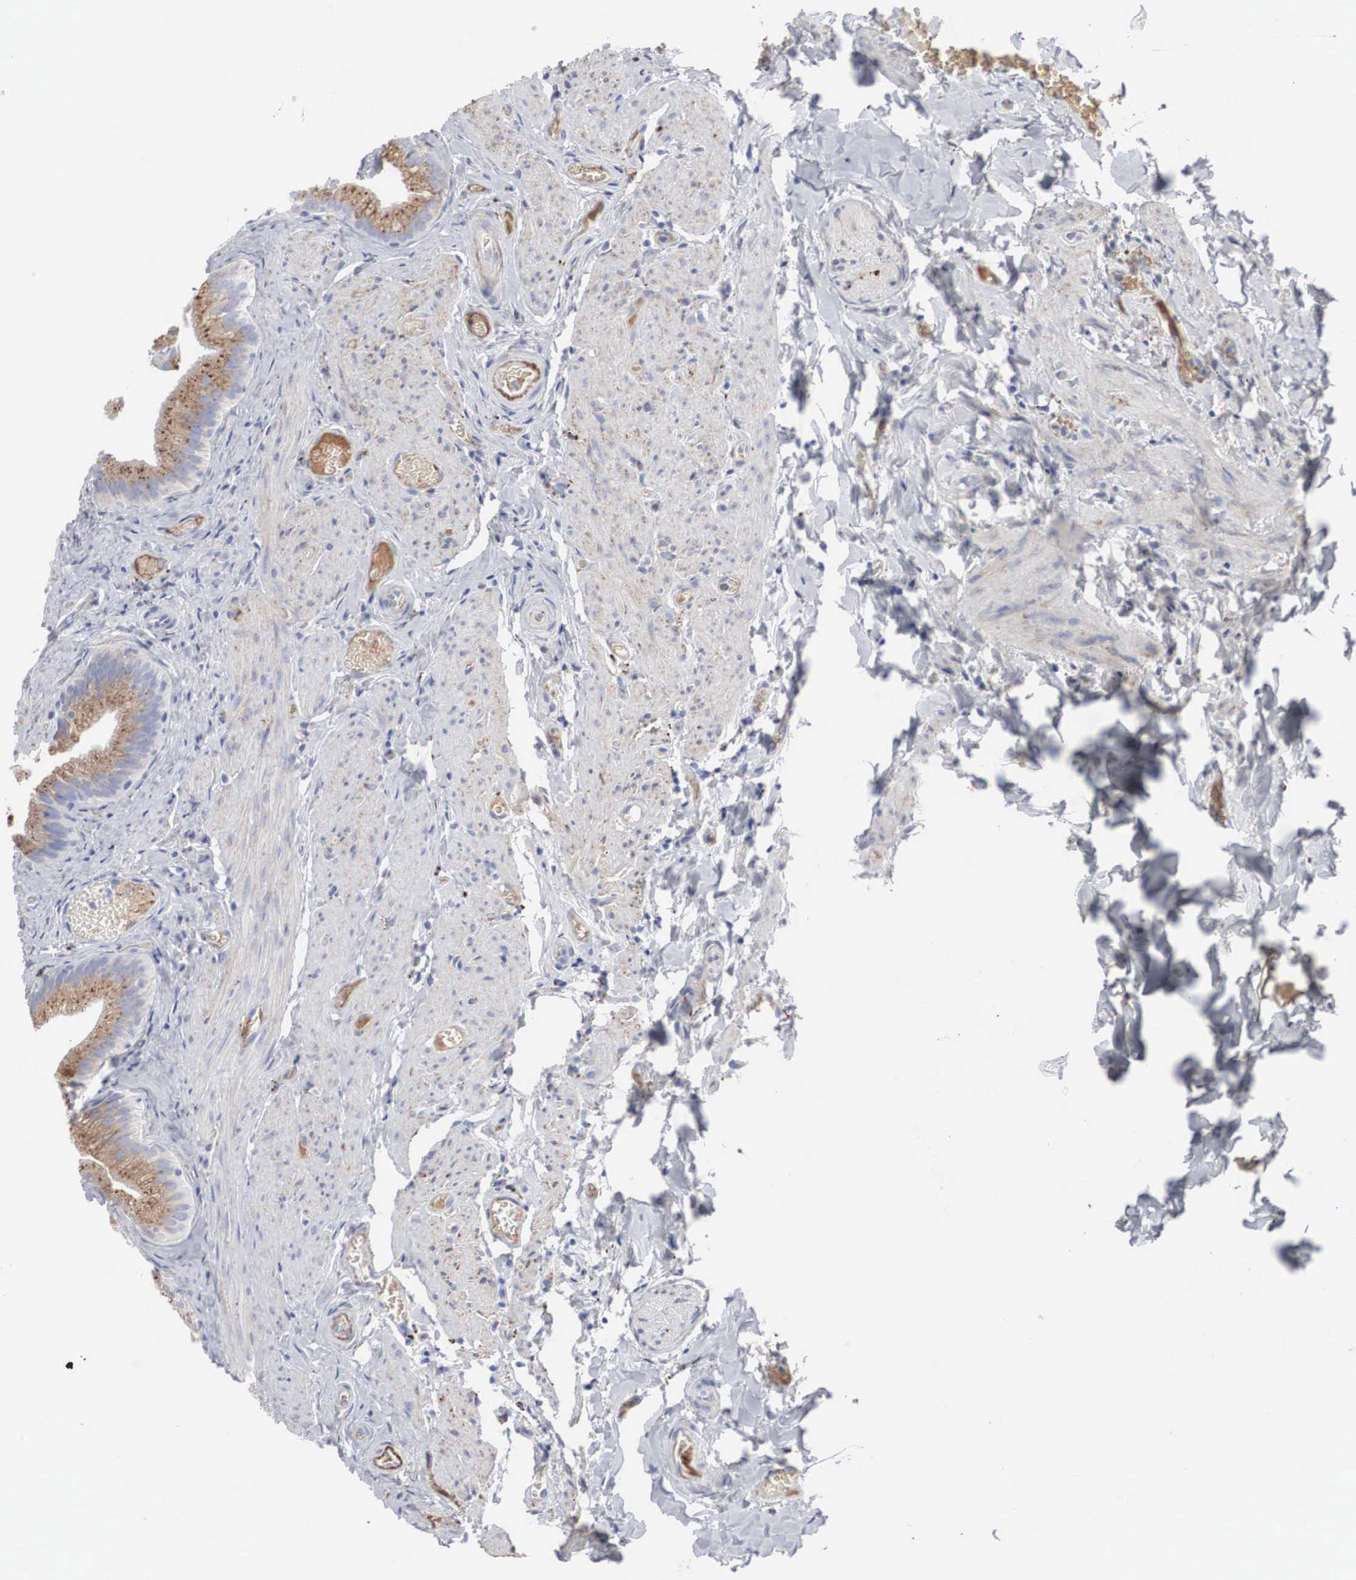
{"staining": {"intensity": "moderate", "quantity": ">75%", "location": "cytoplasmic/membranous"}, "tissue": "gallbladder", "cell_type": "Glandular cells", "image_type": "normal", "snomed": [{"axis": "morphology", "description": "Normal tissue, NOS"}, {"axis": "topography", "description": "Gallbladder"}], "caption": "An image showing moderate cytoplasmic/membranous positivity in about >75% of glandular cells in unremarkable gallbladder, as visualized by brown immunohistochemical staining.", "gene": "LGALS3BP", "patient": {"sex": "female", "age": 44}}